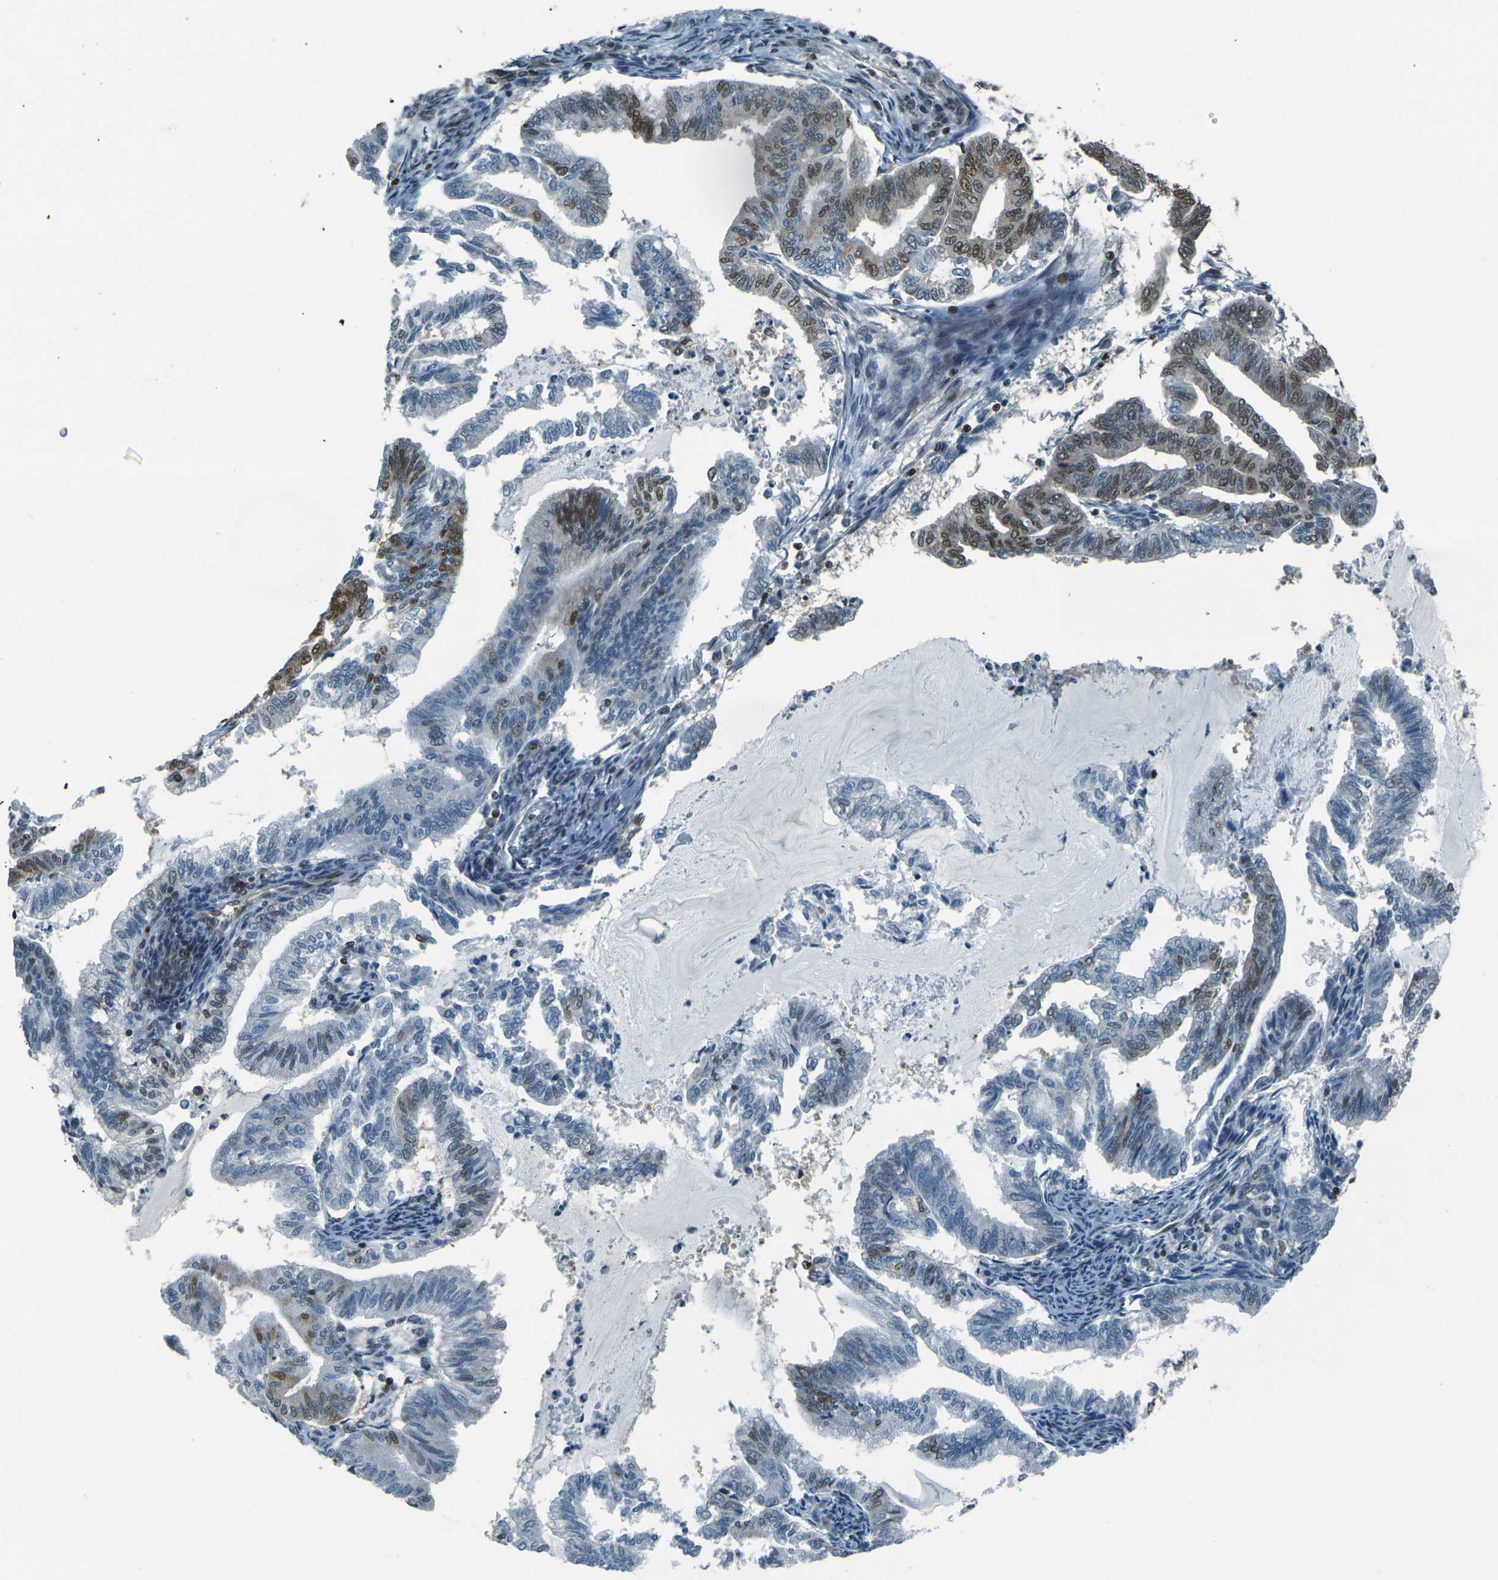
{"staining": {"intensity": "moderate", "quantity": "<25%", "location": "nuclear"}, "tissue": "endometrial cancer", "cell_type": "Tumor cells", "image_type": "cancer", "snomed": [{"axis": "morphology", "description": "Adenocarcinoma, NOS"}, {"axis": "topography", "description": "Endometrium"}], "caption": "DAB (3,3'-diaminobenzidine) immunohistochemical staining of endometrial adenocarcinoma exhibits moderate nuclear protein staining in about <25% of tumor cells.", "gene": "NHEJ1", "patient": {"sex": "female", "age": 79}}